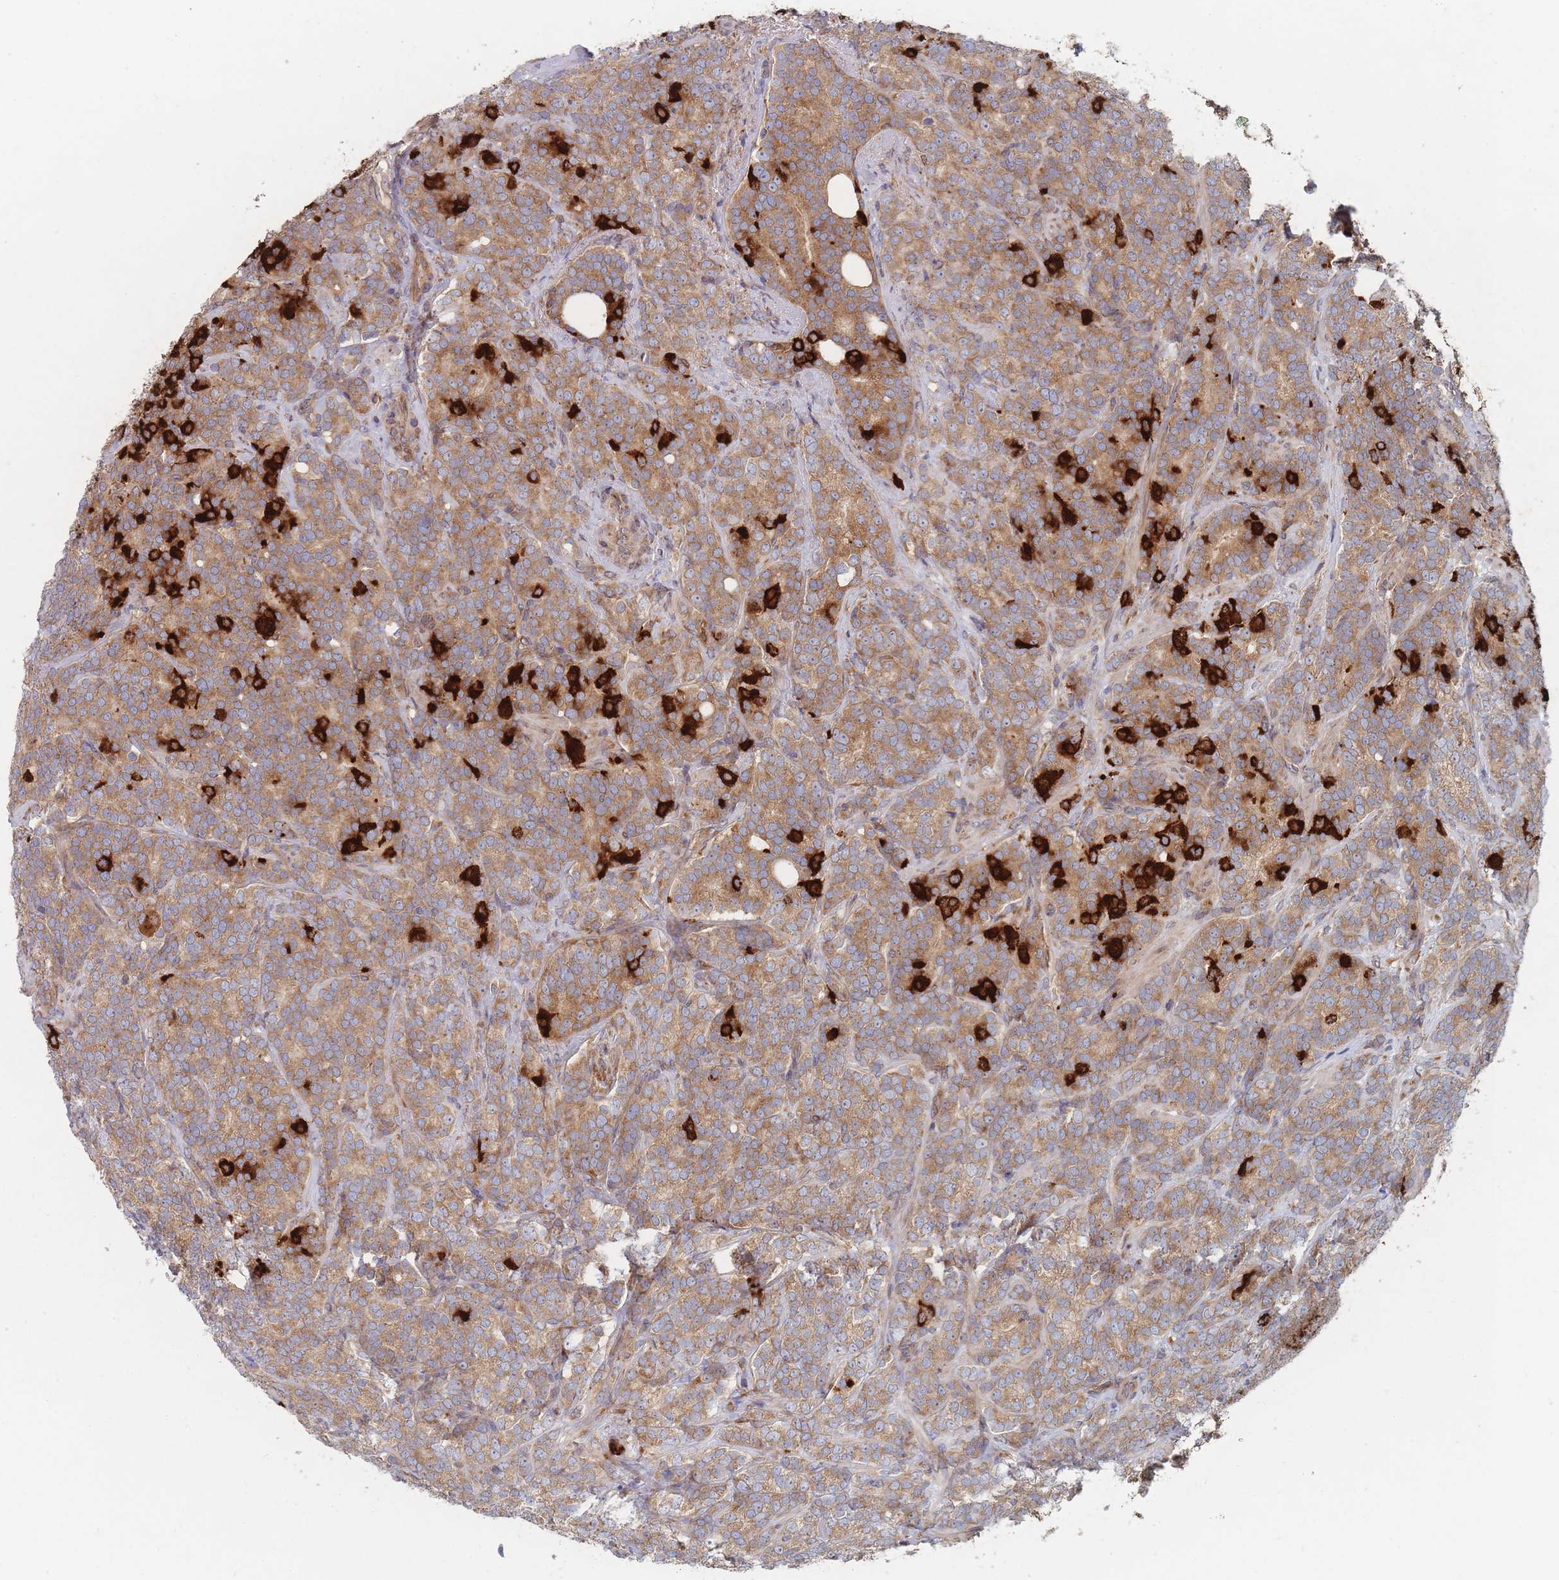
{"staining": {"intensity": "moderate", "quantity": ">75%", "location": "cytoplasmic/membranous"}, "tissue": "prostate cancer", "cell_type": "Tumor cells", "image_type": "cancer", "snomed": [{"axis": "morphology", "description": "Adenocarcinoma, High grade"}, {"axis": "topography", "description": "Prostate"}], "caption": "Adenocarcinoma (high-grade) (prostate) stained with a protein marker demonstrates moderate staining in tumor cells.", "gene": "KDSR", "patient": {"sex": "male", "age": 64}}